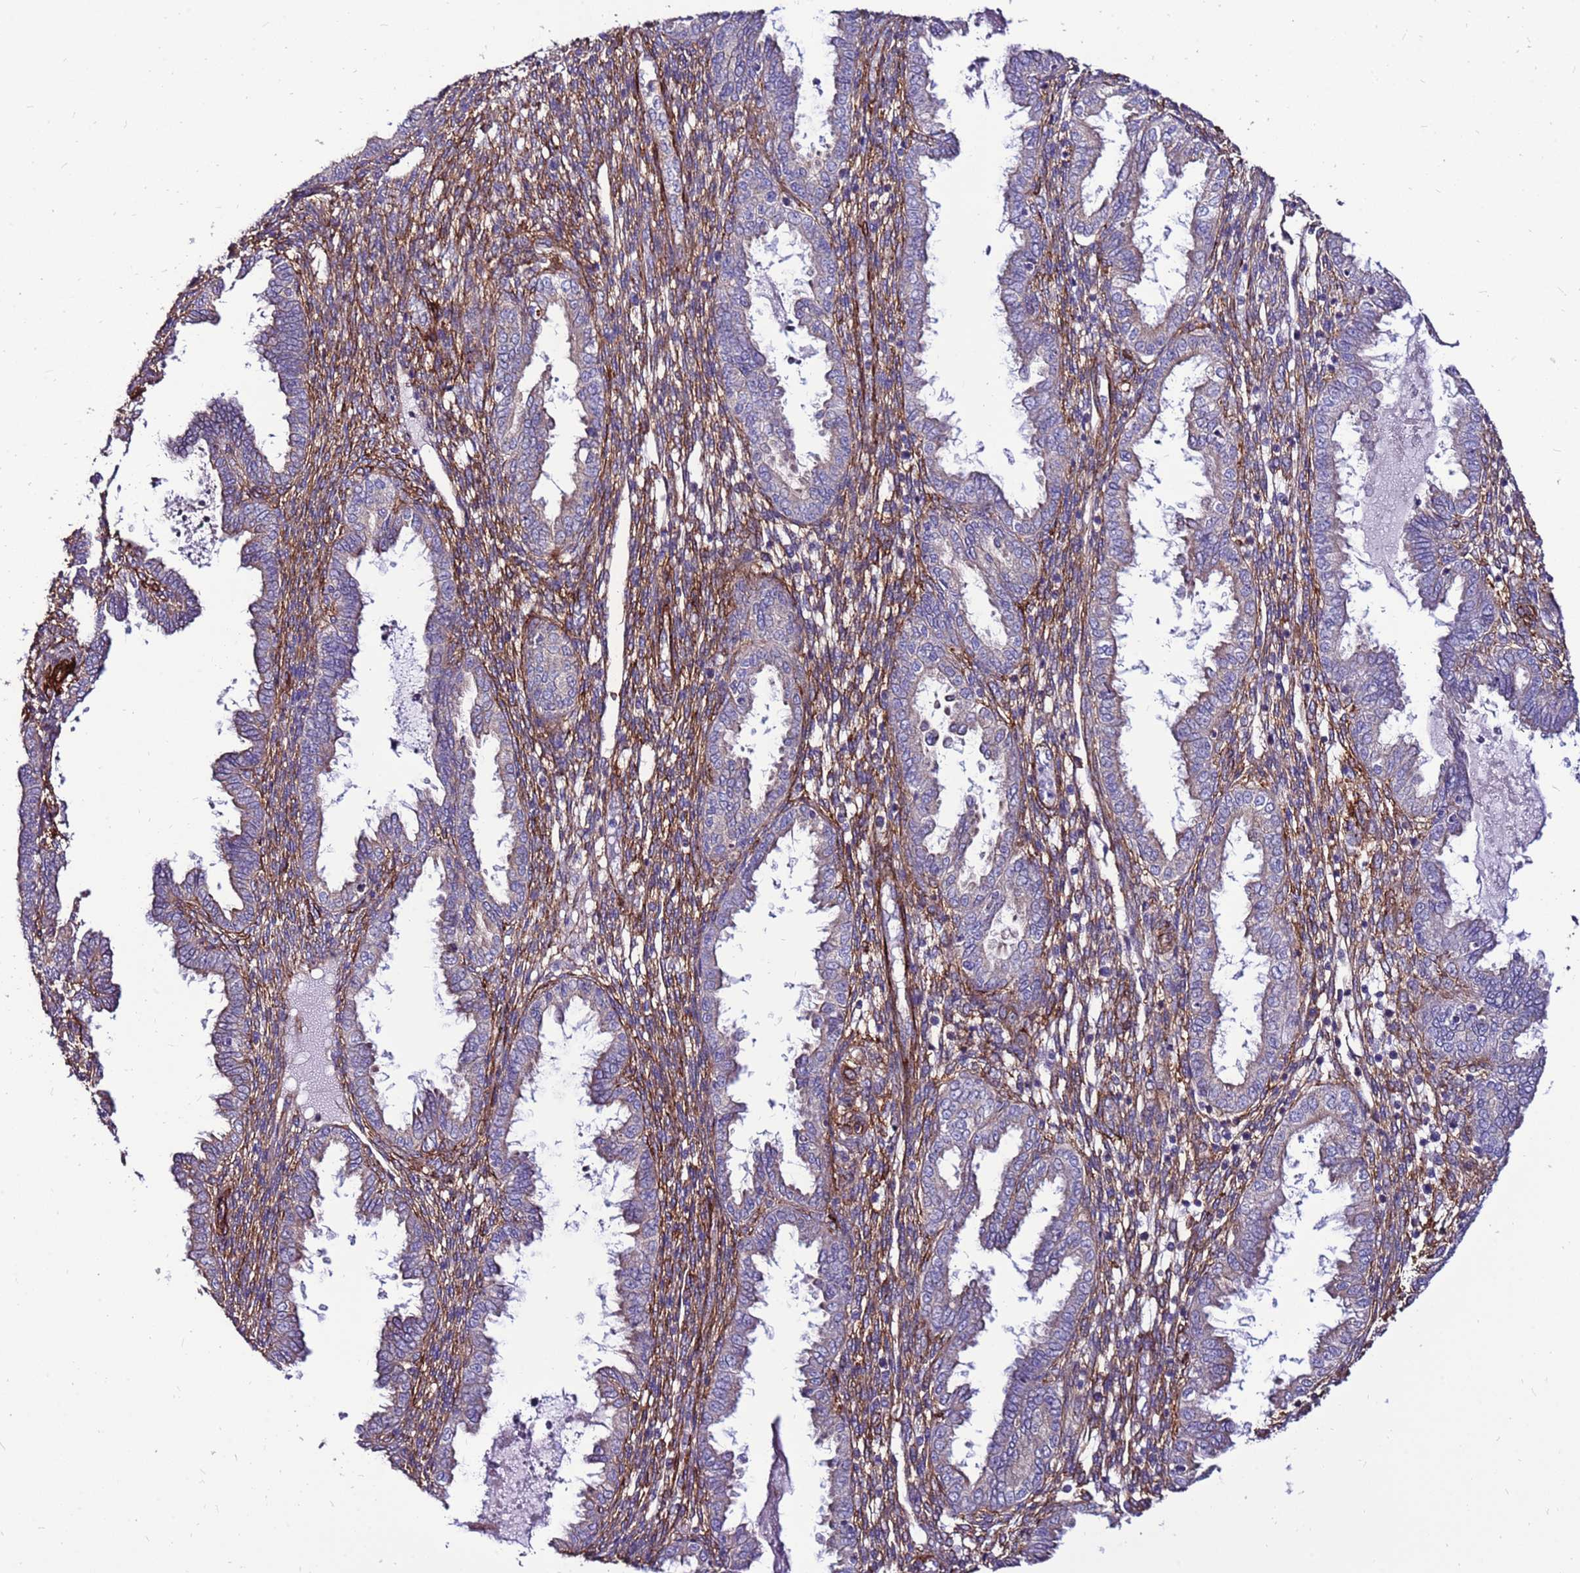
{"staining": {"intensity": "negative", "quantity": "none", "location": "none"}, "tissue": "endometrium", "cell_type": "Cells in endometrial stroma", "image_type": "normal", "snomed": [{"axis": "morphology", "description": "Normal tissue, NOS"}, {"axis": "topography", "description": "Endometrium"}], "caption": "Immunohistochemical staining of unremarkable endometrium displays no significant positivity in cells in endometrial stroma.", "gene": "EI24", "patient": {"sex": "female", "age": 33}}